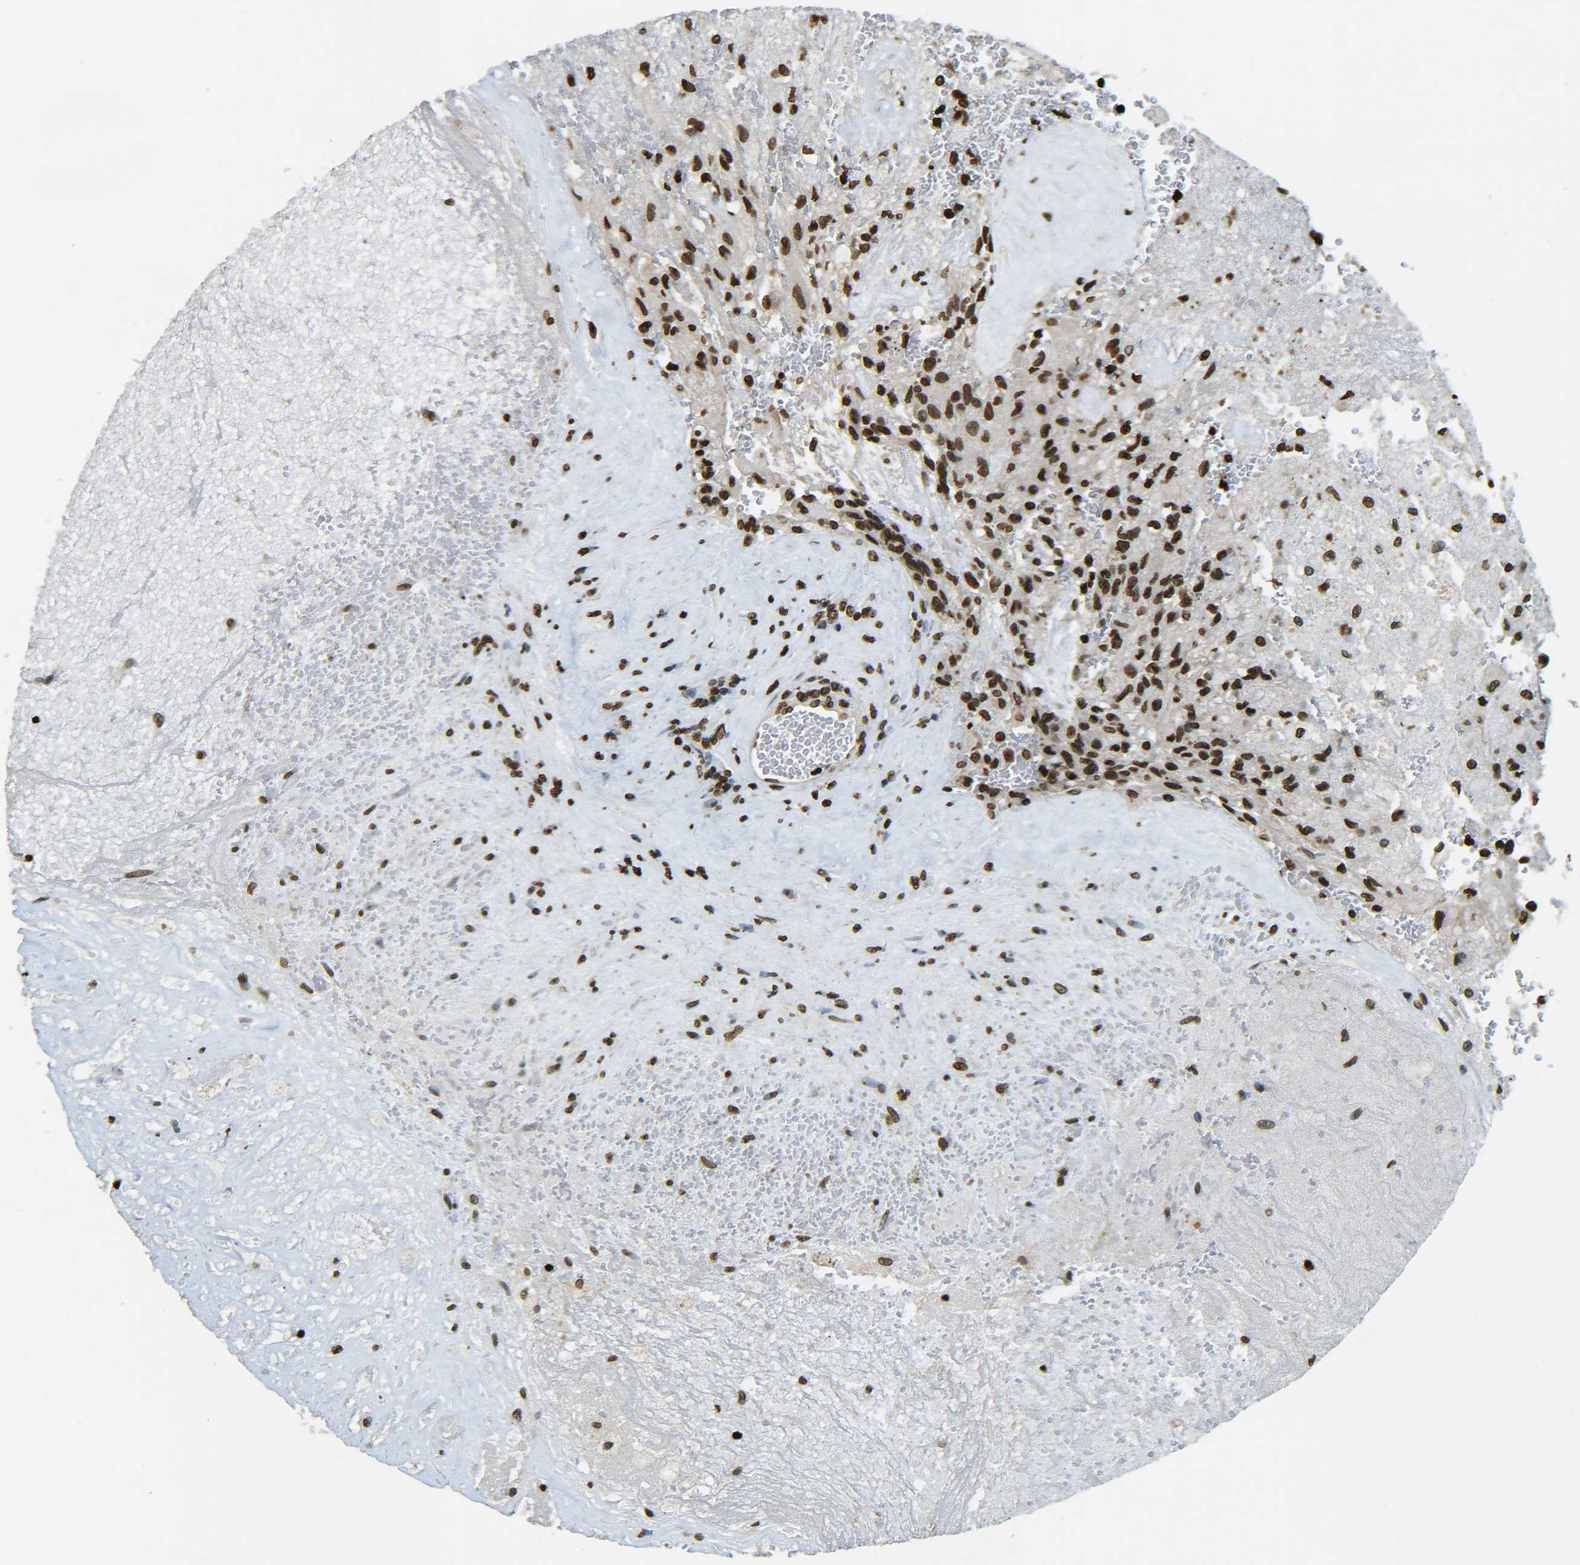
{"staining": {"intensity": "strong", "quantity": ">75%", "location": "nuclear"}, "tissue": "glioma", "cell_type": "Tumor cells", "image_type": "cancer", "snomed": [{"axis": "morphology", "description": "Normal tissue, NOS"}, {"axis": "morphology", "description": "Glioma, malignant, High grade"}, {"axis": "topography", "description": "Cerebral cortex"}], "caption": "This photomicrograph shows immunohistochemistry (IHC) staining of human glioma, with high strong nuclear positivity in about >75% of tumor cells.", "gene": "H4C16", "patient": {"sex": "male", "age": 56}}